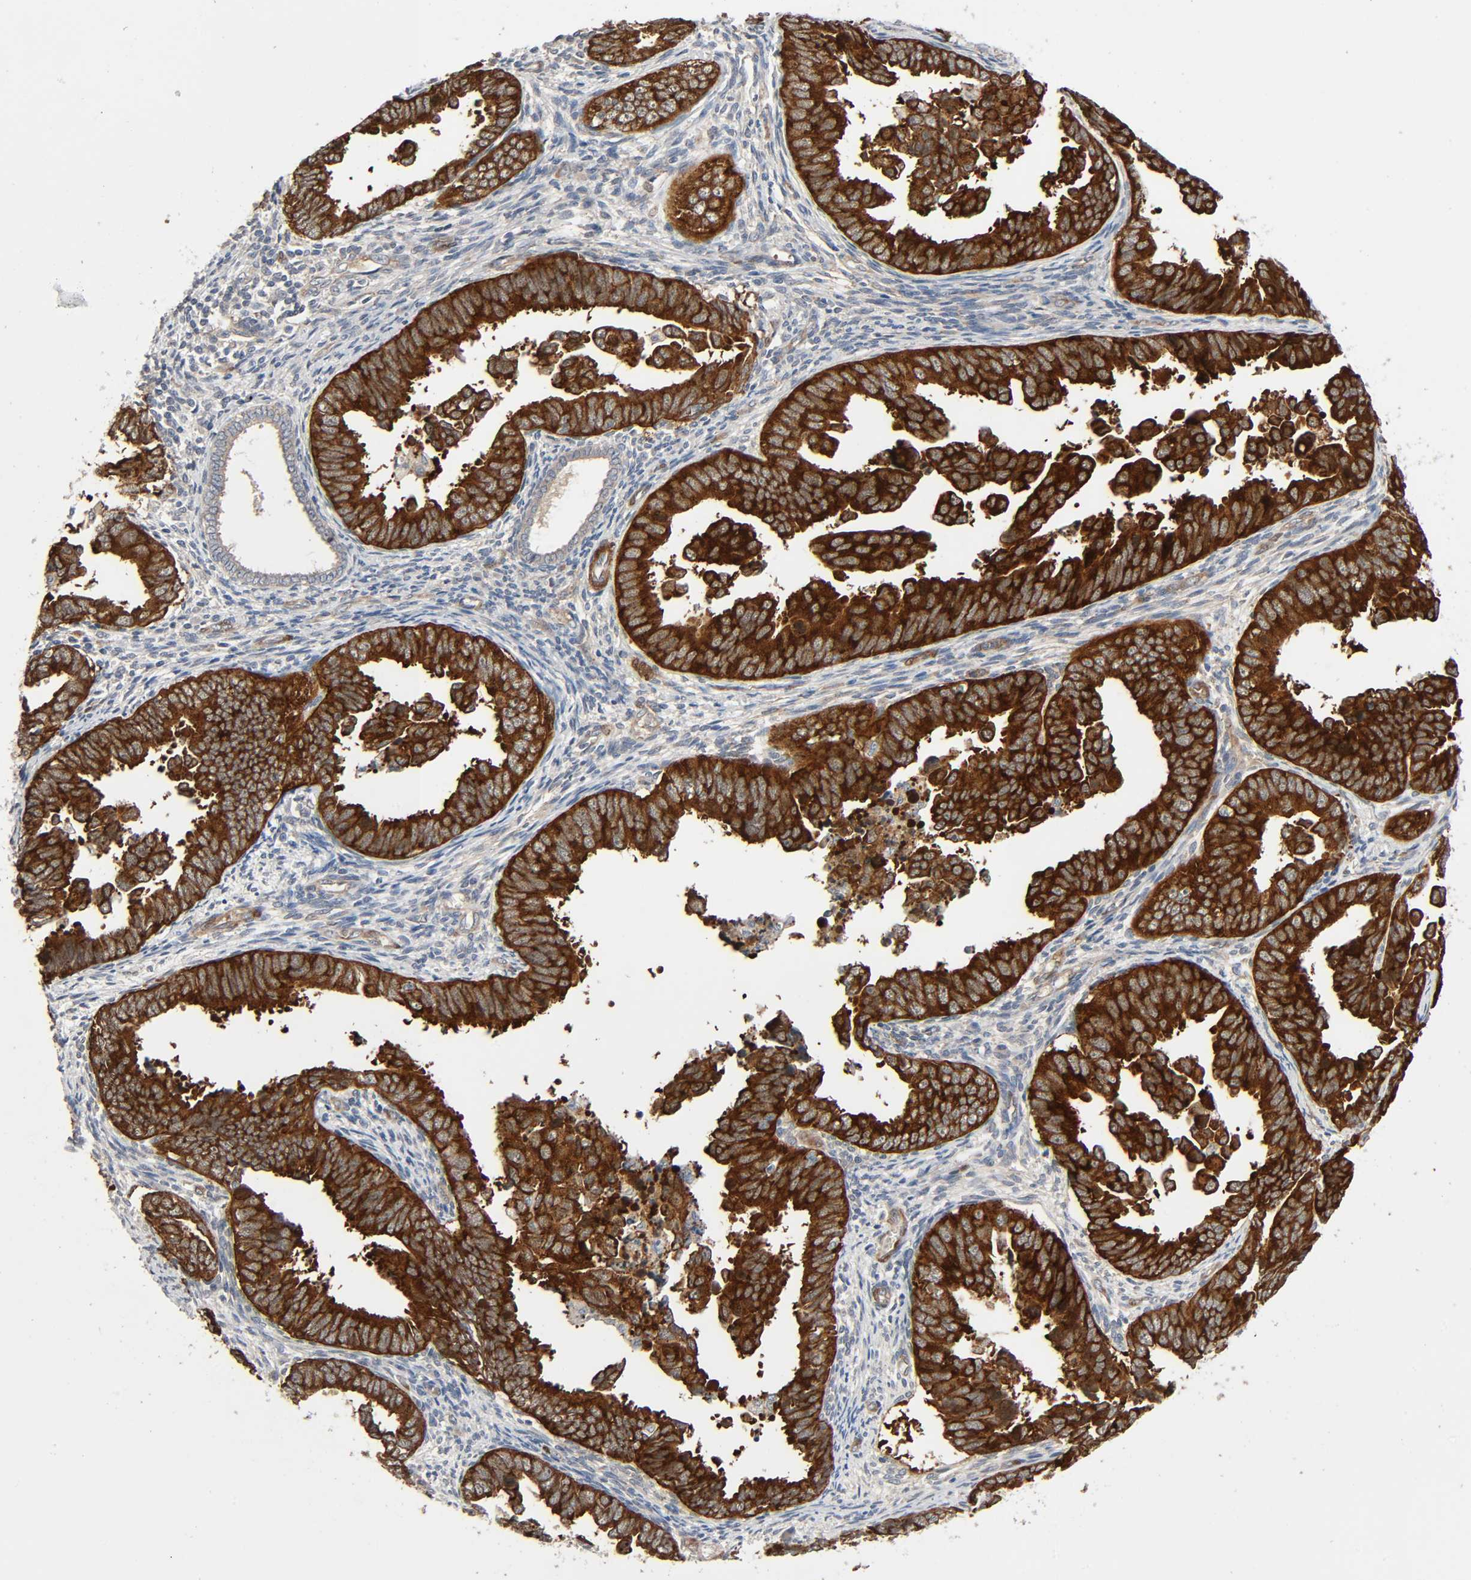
{"staining": {"intensity": "strong", "quantity": ">75%", "location": "cytoplasmic/membranous"}, "tissue": "endometrial cancer", "cell_type": "Tumor cells", "image_type": "cancer", "snomed": [{"axis": "morphology", "description": "Adenocarcinoma, NOS"}, {"axis": "topography", "description": "Endometrium"}], "caption": "Endometrial cancer (adenocarcinoma) stained with a brown dye displays strong cytoplasmic/membranous positive expression in about >75% of tumor cells.", "gene": "PTK2", "patient": {"sex": "female", "age": 75}}